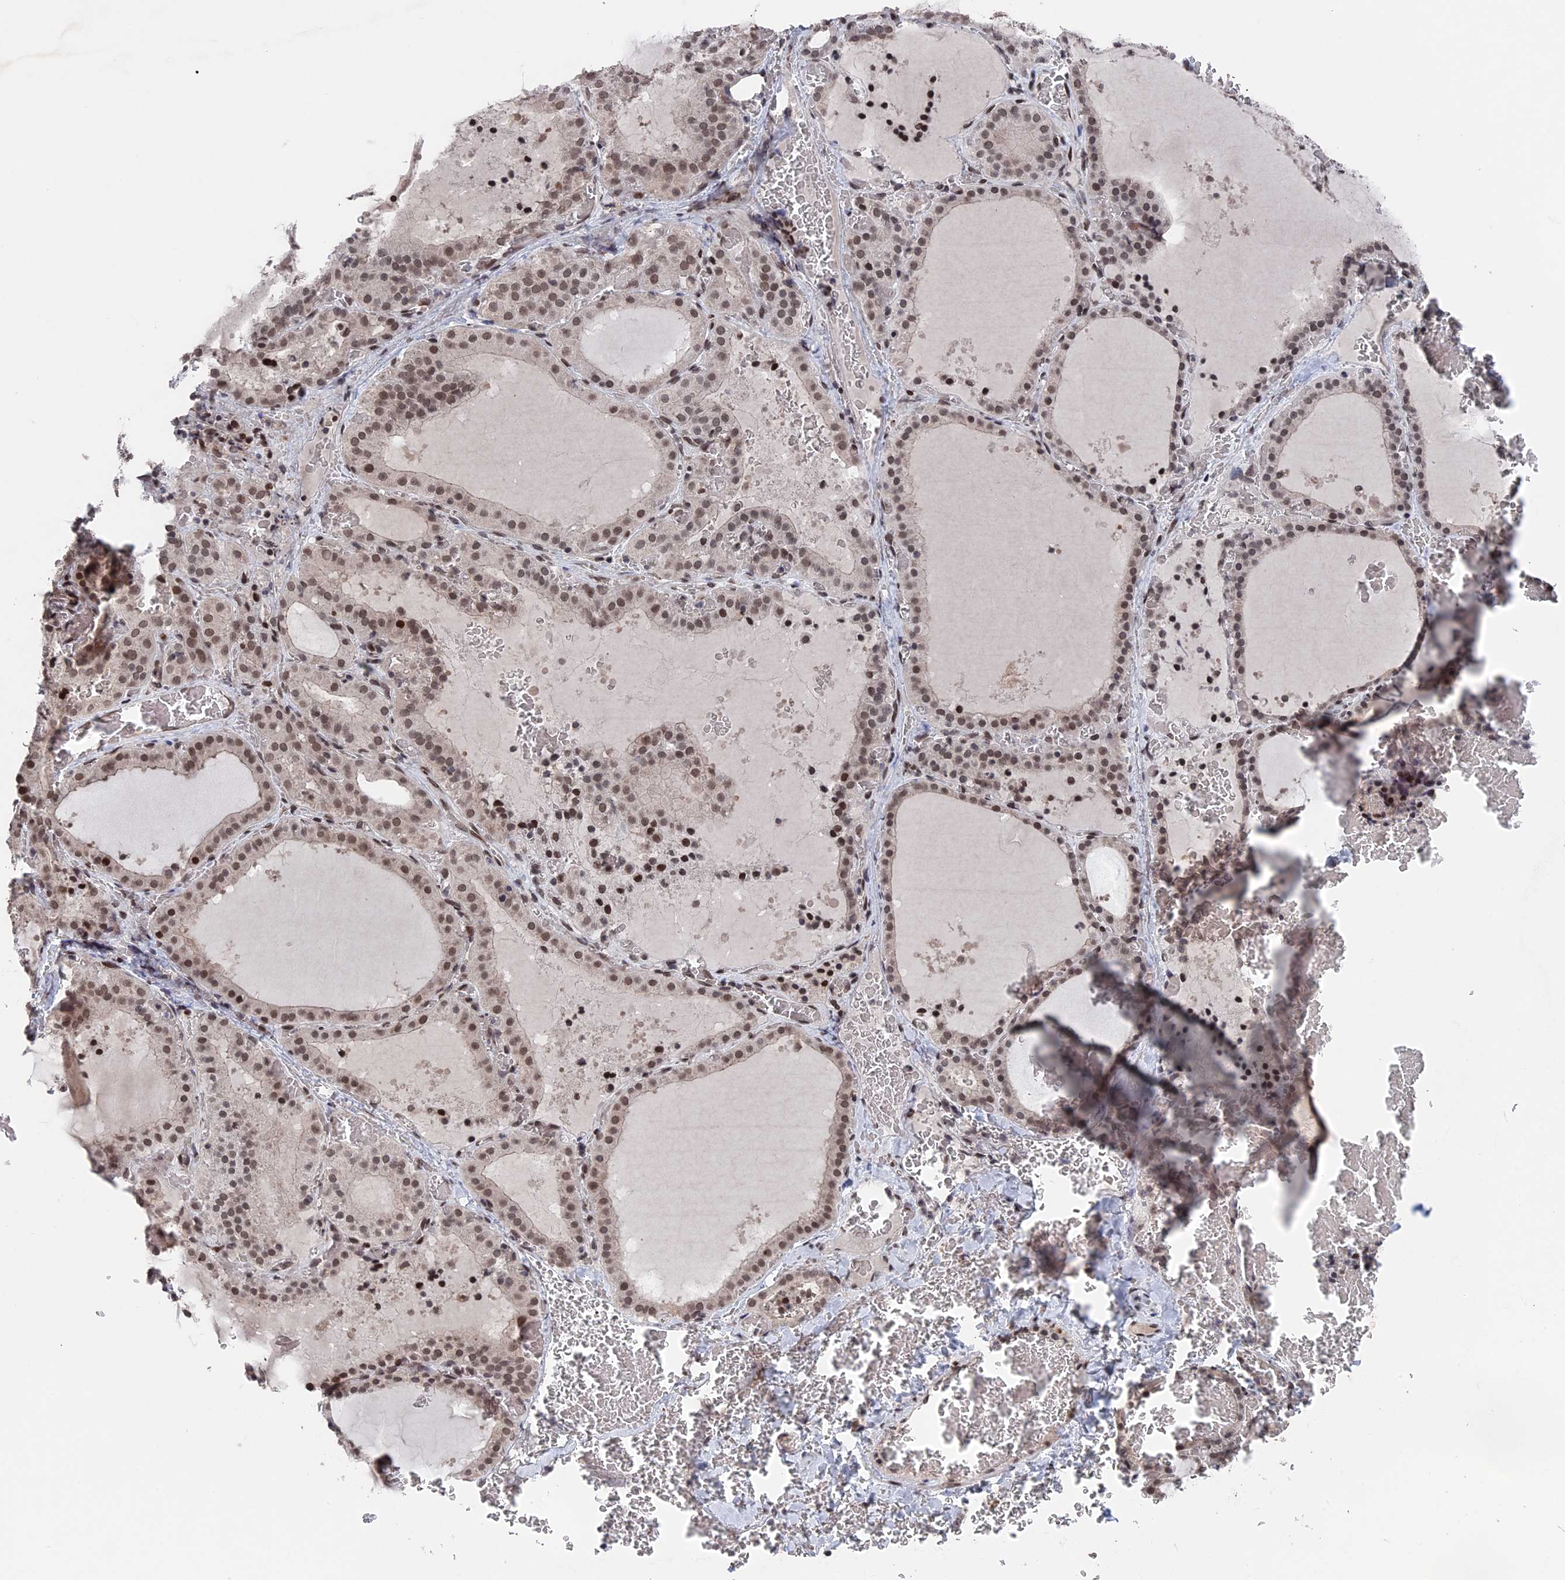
{"staining": {"intensity": "moderate", "quantity": ">75%", "location": "nuclear"}, "tissue": "thyroid gland", "cell_type": "Glandular cells", "image_type": "normal", "snomed": [{"axis": "morphology", "description": "Normal tissue, NOS"}, {"axis": "topography", "description": "Thyroid gland"}], "caption": "Immunohistochemical staining of normal human thyroid gland displays moderate nuclear protein positivity in approximately >75% of glandular cells.", "gene": "NR2C2AP", "patient": {"sex": "female", "age": 39}}